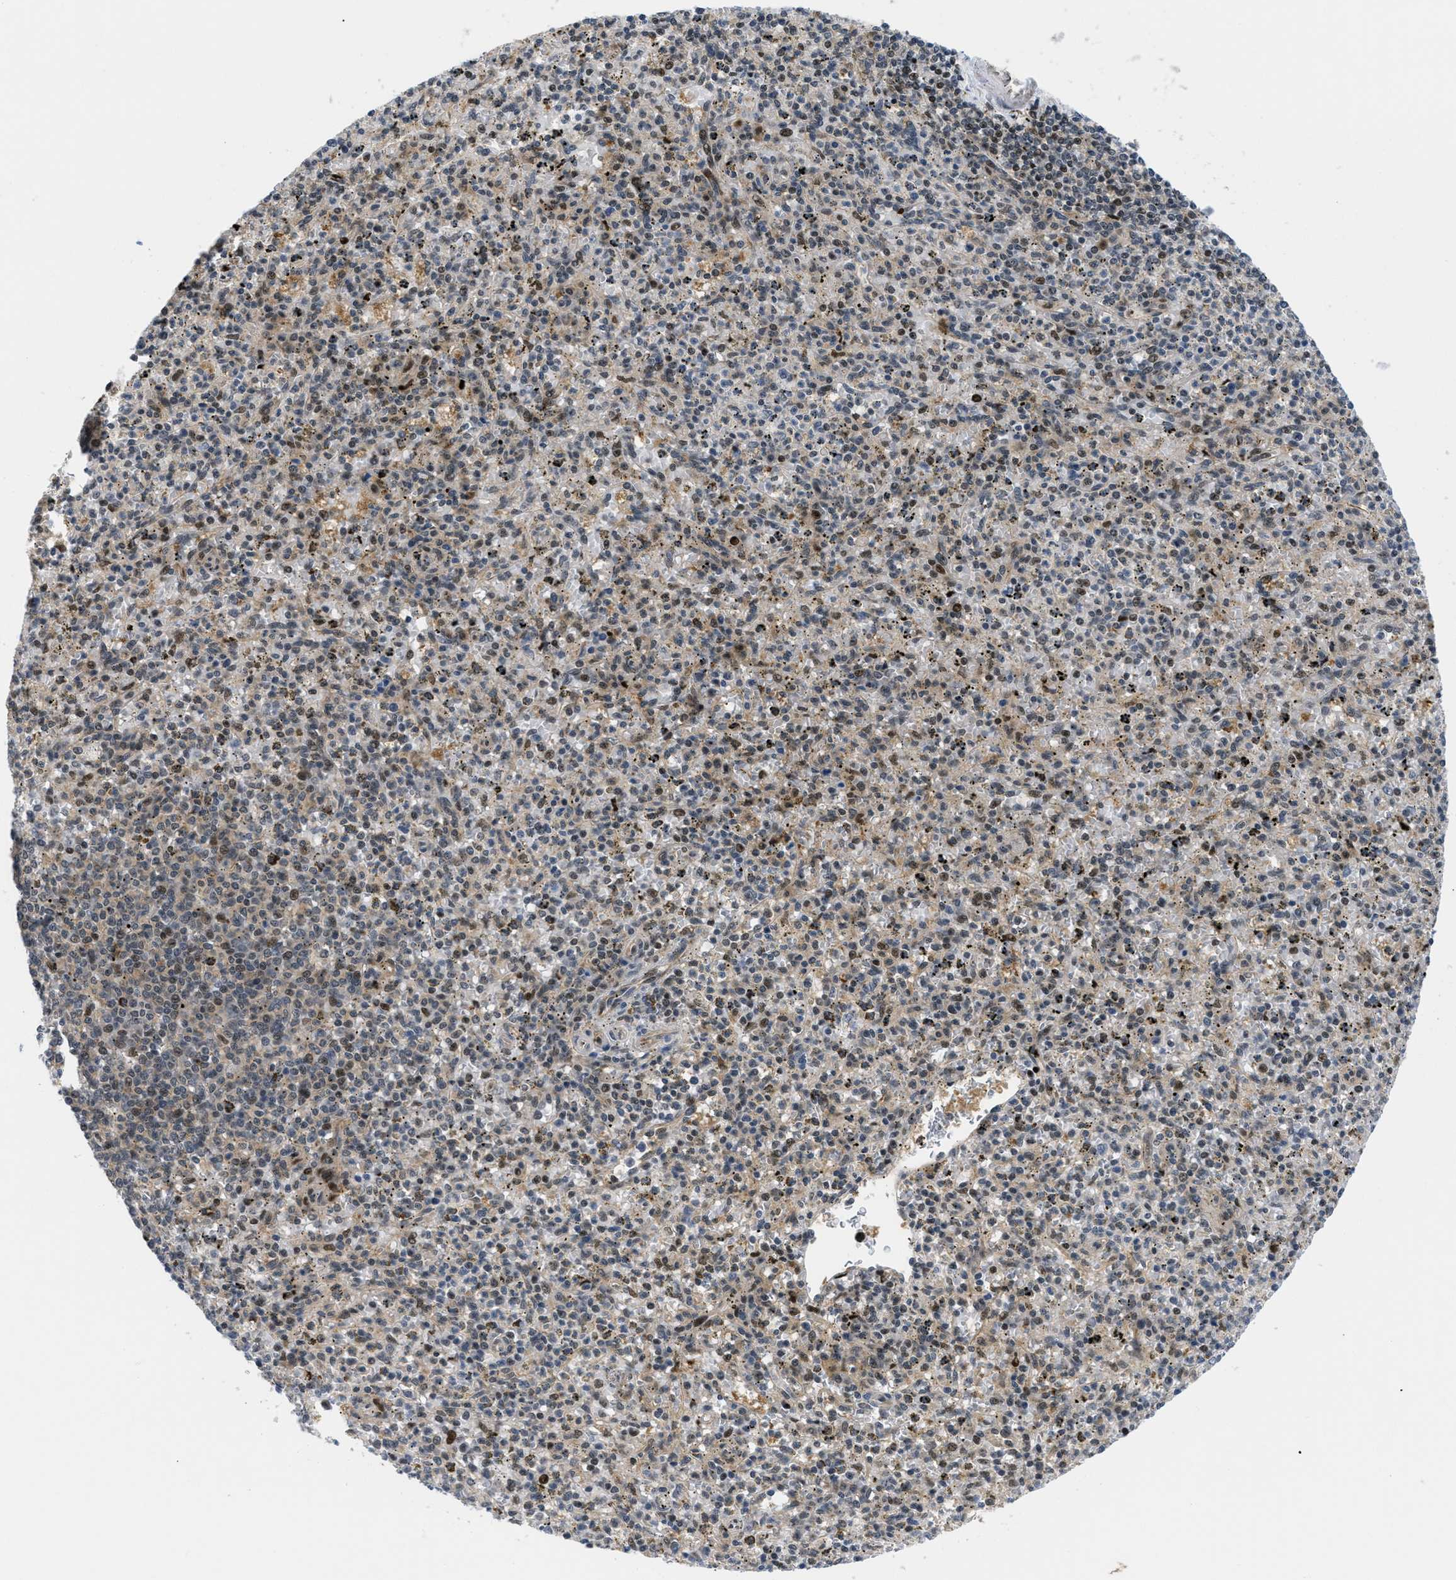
{"staining": {"intensity": "moderate", "quantity": "25%-75%", "location": "nuclear"}, "tissue": "spleen", "cell_type": "Cells in red pulp", "image_type": "normal", "snomed": [{"axis": "morphology", "description": "Normal tissue, NOS"}, {"axis": "topography", "description": "Spleen"}], "caption": "Immunohistochemistry (IHC) (DAB (3,3'-diaminobenzidine)) staining of benign human spleen reveals moderate nuclear protein staining in about 25%-75% of cells in red pulp.", "gene": "SLC29A2", "patient": {"sex": "male", "age": 72}}